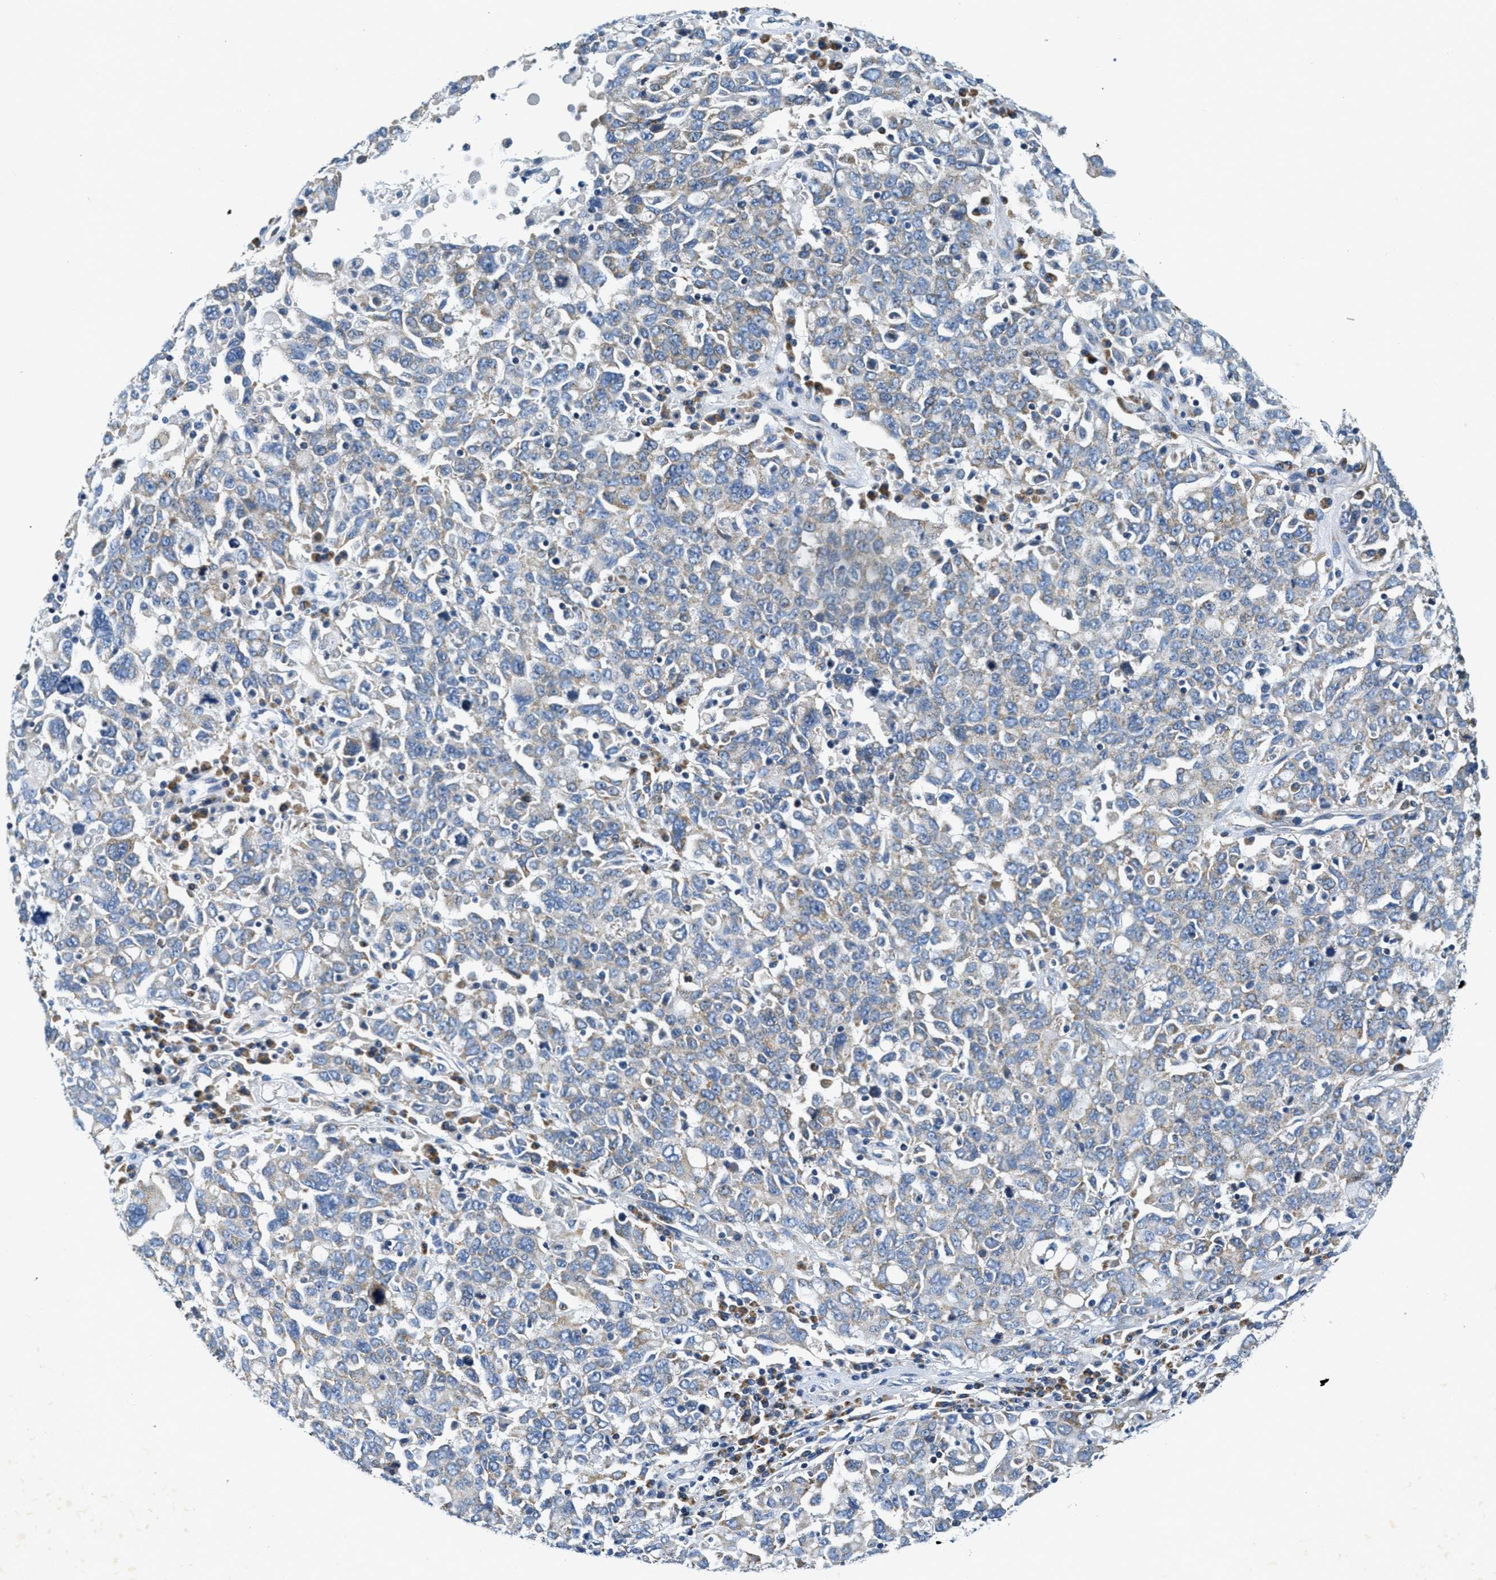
{"staining": {"intensity": "weak", "quantity": "25%-75%", "location": "cytoplasmic/membranous"}, "tissue": "ovarian cancer", "cell_type": "Tumor cells", "image_type": "cancer", "snomed": [{"axis": "morphology", "description": "Carcinoma, endometroid"}, {"axis": "topography", "description": "Ovary"}], "caption": "Immunohistochemistry image of human ovarian cancer stained for a protein (brown), which reveals low levels of weak cytoplasmic/membranous positivity in about 25%-75% of tumor cells.", "gene": "CA4", "patient": {"sex": "female", "age": 62}}